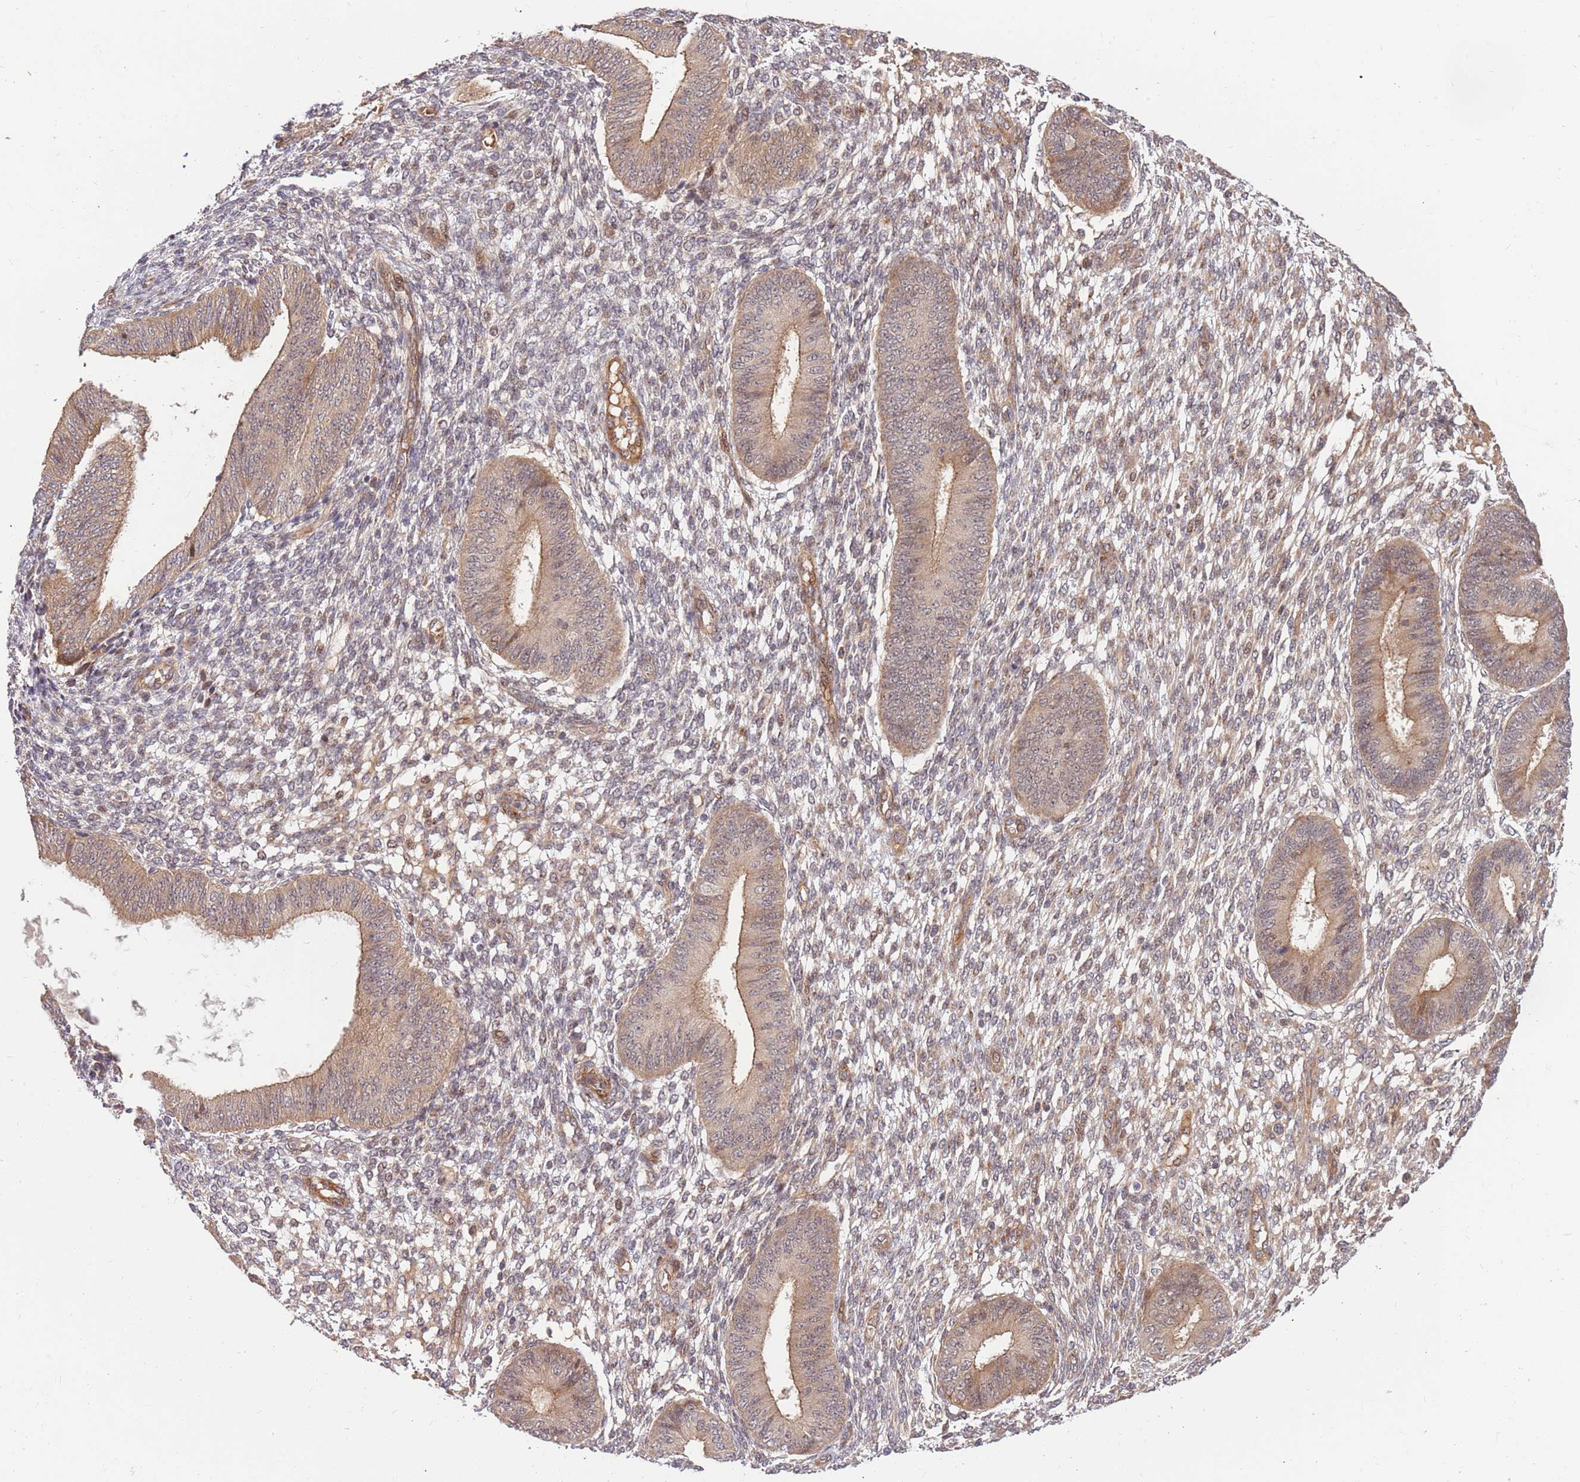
{"staining": {"intensity": "weak", "quantity": "25%-75%", "location": "cytoplasmic/membranous"}, "tissue": "endometrium", "cell_type": "Cells in endometrial stroma", "image_type": "normal", "snomed": [{"axis": "morphology", "description": "Normal tissue, NOS"}, {"axis": "topography", "description": "Endometrium"}], "caption": "High-power microscopy captured an immunohistochemistry photomicrograph of unremarkable endometrium, revealing weak cytoplasmic/membranous staining in about 25%-75% of cells in endometrial stroma.", "gene": "HAUS3", "patient": {"sex": "female", "age": 49}}